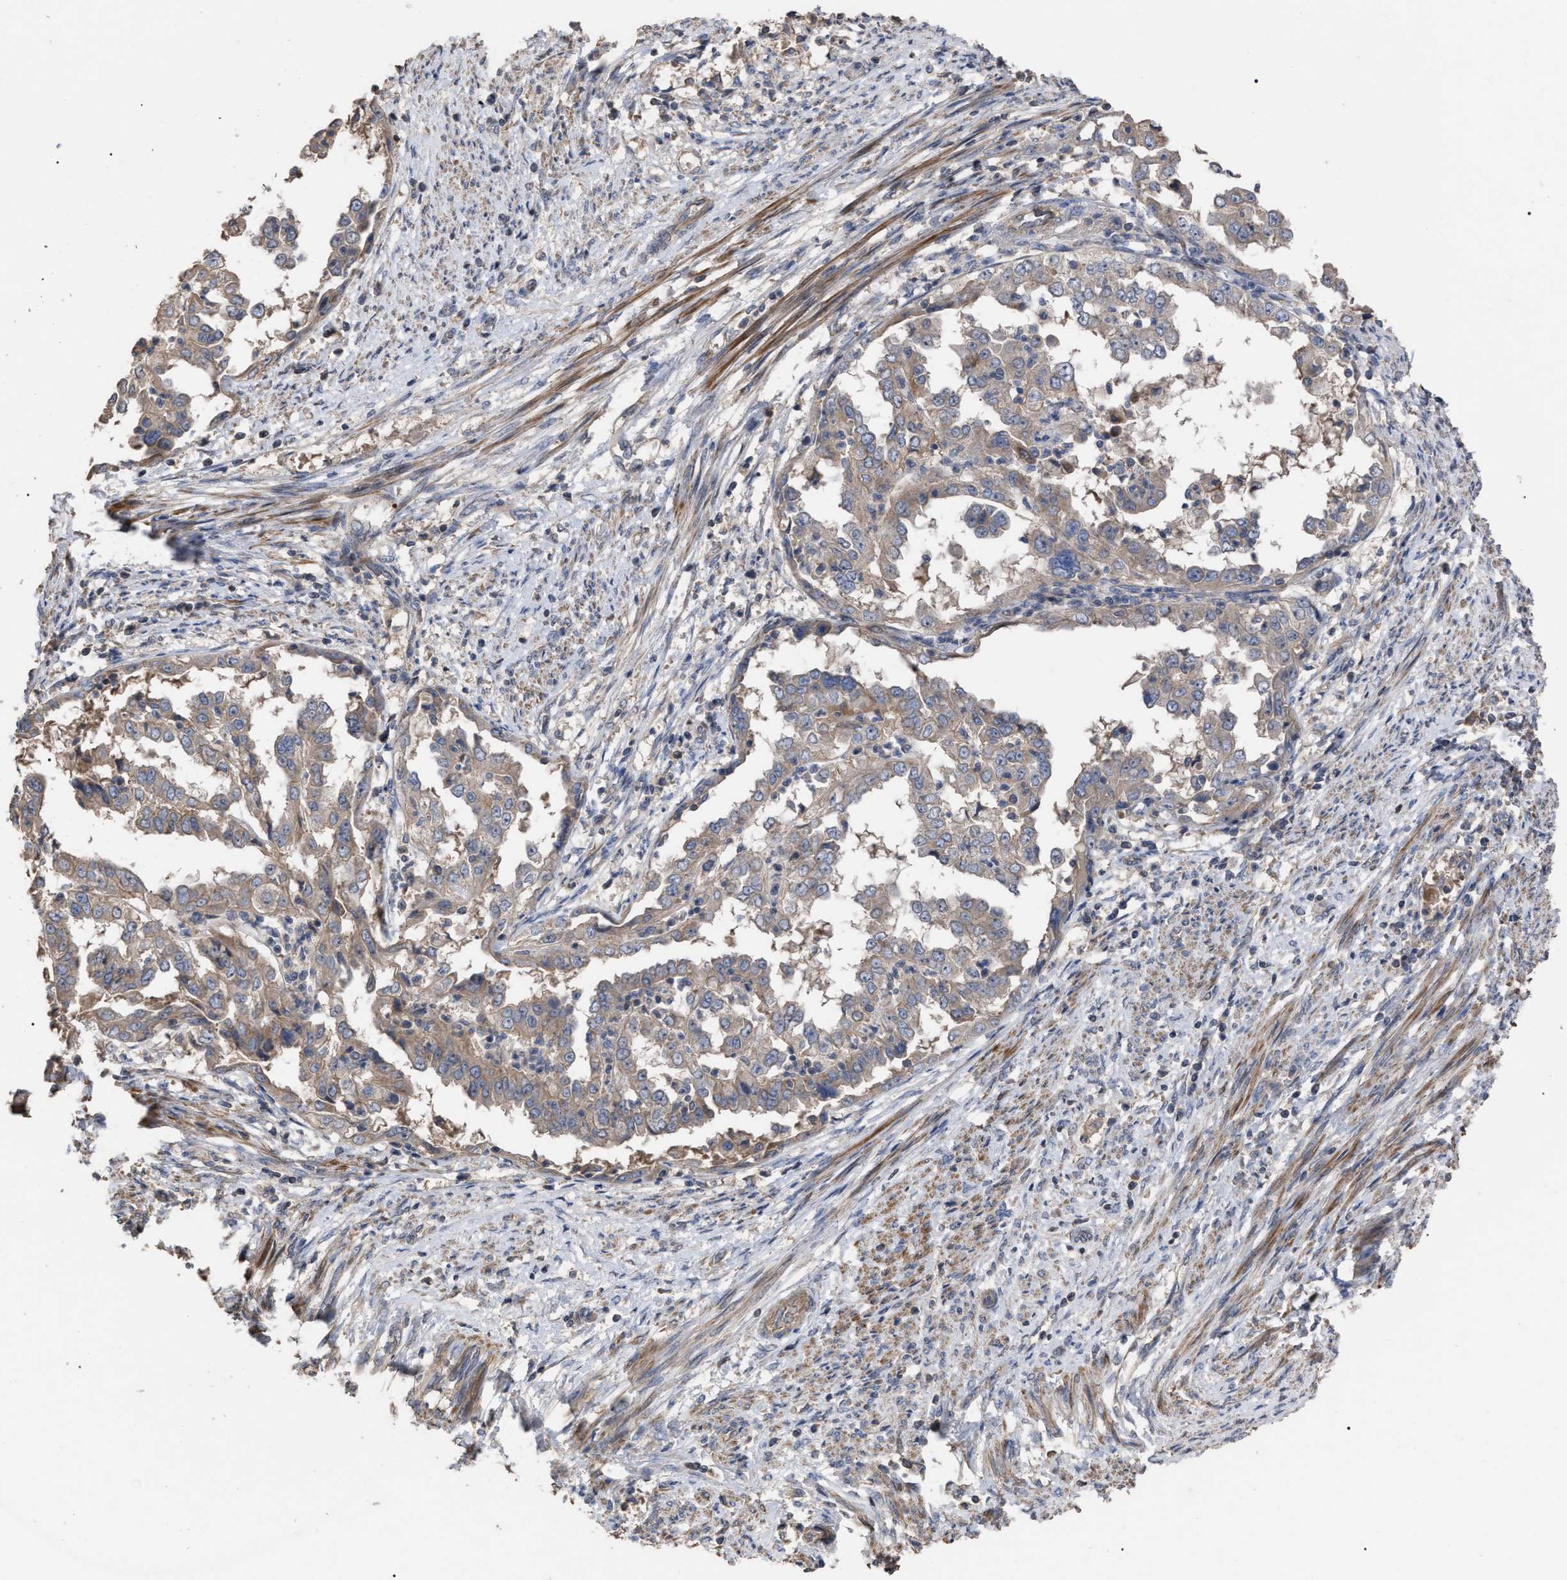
{"staining": {"intensity": "weak", "quantity": "<25%", "location": "cytoplasmic/membranous"}, "tissue": "endometrial cancer", "cell_type": "Tumor cells", "image_type": "cancer", "snomed": [{"axis": "morphology", "description": "Adenocarcinoma, NOS"}, {"axis": "topography", "description": "Endometrium"}], "caption": "DAB immunohistochemical staining of human endometrial cancer (adenocarcinoma) displays no significant positivity in tumor cells.", "gene": "BTN2A1", "patient": {"sex": "female", "age": 85}}